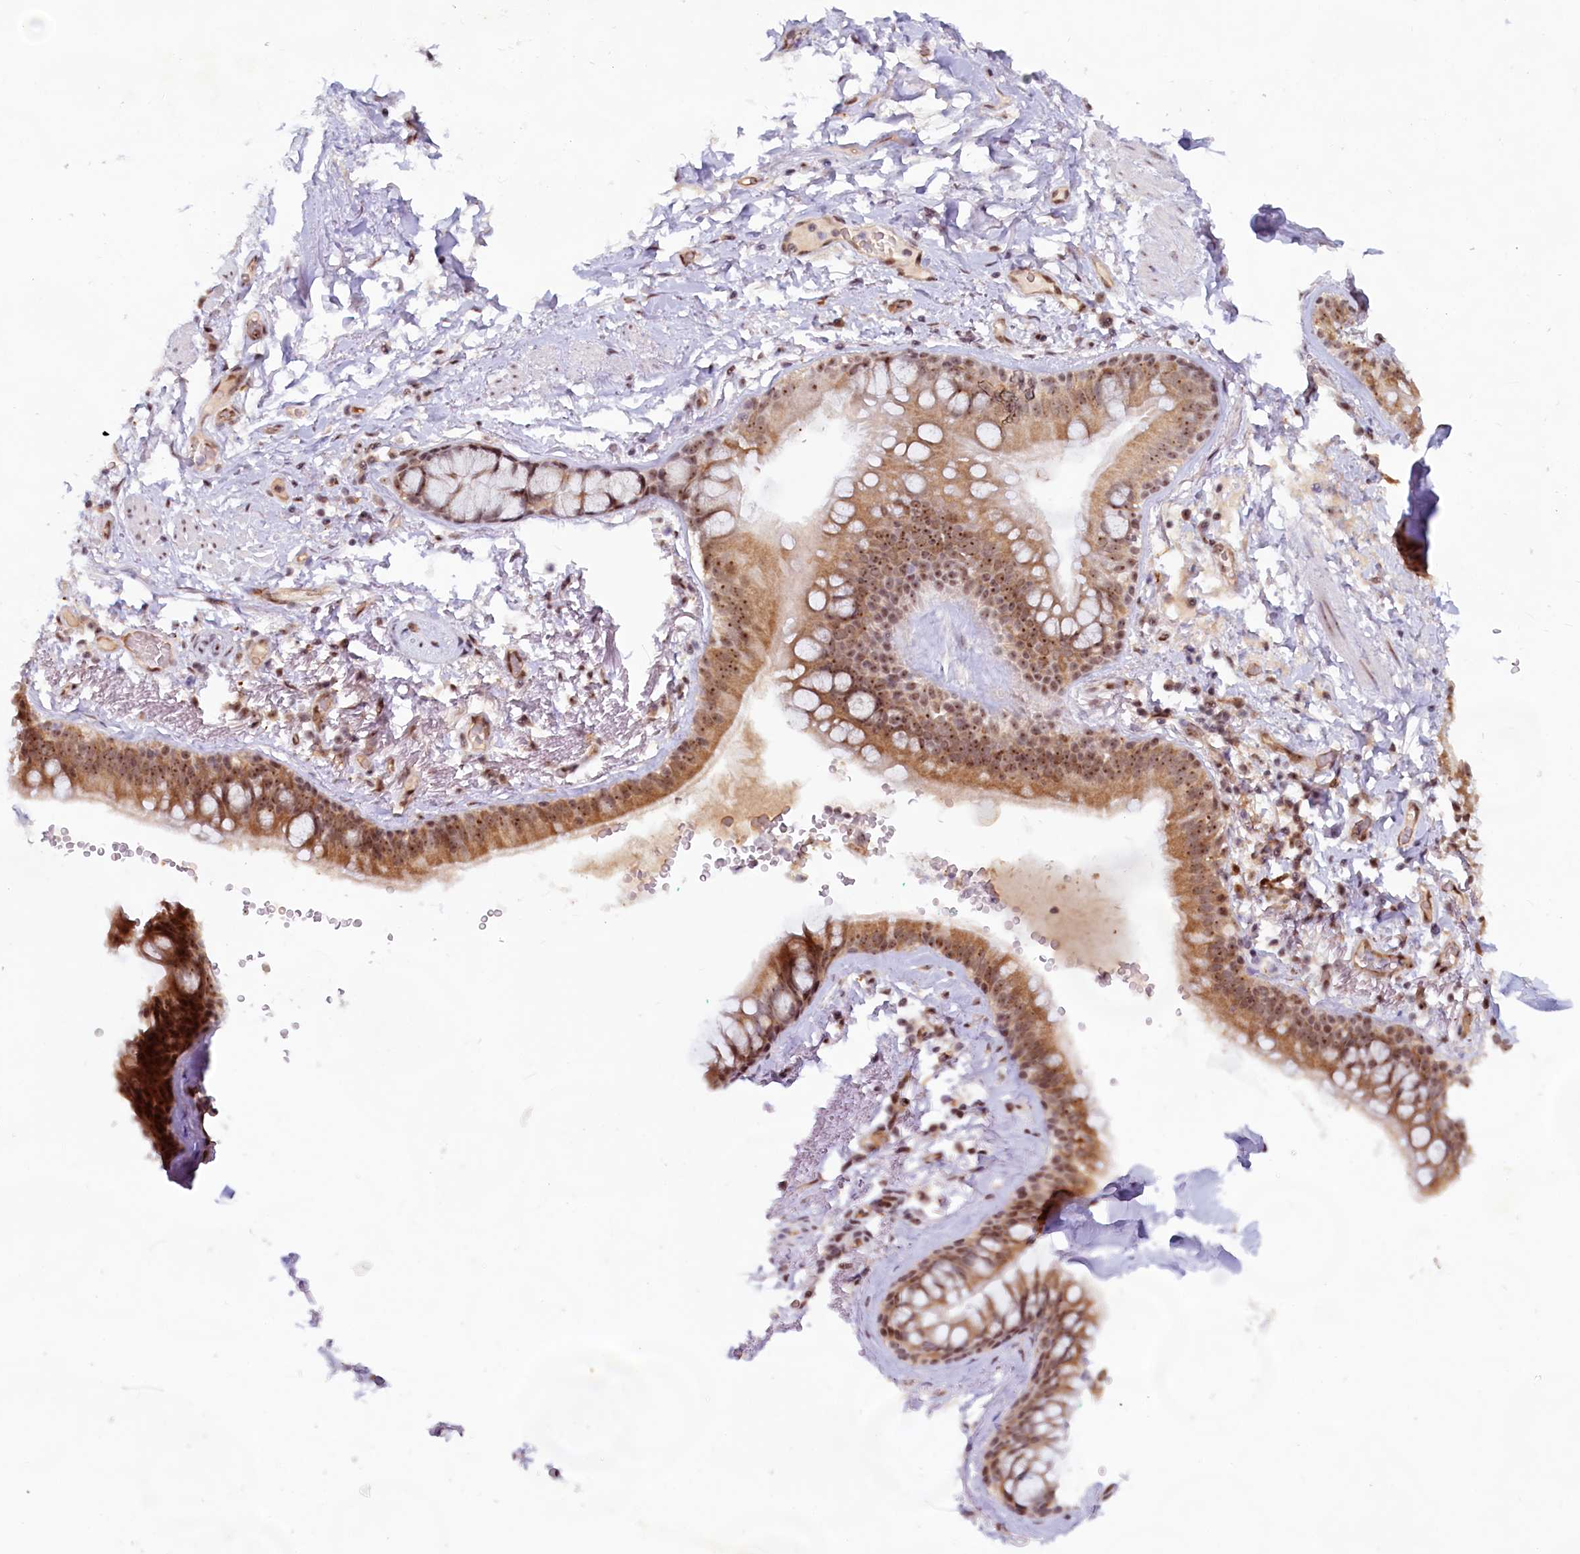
{"staining": {"intensity": "negative", "quantity": "none", "location": "none"}, "tissue": "adipose tissue", "cell_type": "Adipocytes", "image_type": "normal", "snomed": [{"axis": "morphology", "description": "Normal tissue, NOS"}, {"axis": "topography", "description": "Lymph node"}, {"axis": "topography", "description": "Bronchus"}], "caption": "The micrograph reveals no staining of adipocytes in benign adipose tissue.", "gene": "C1D", "patient": {"sex": "male", "age": 63}}